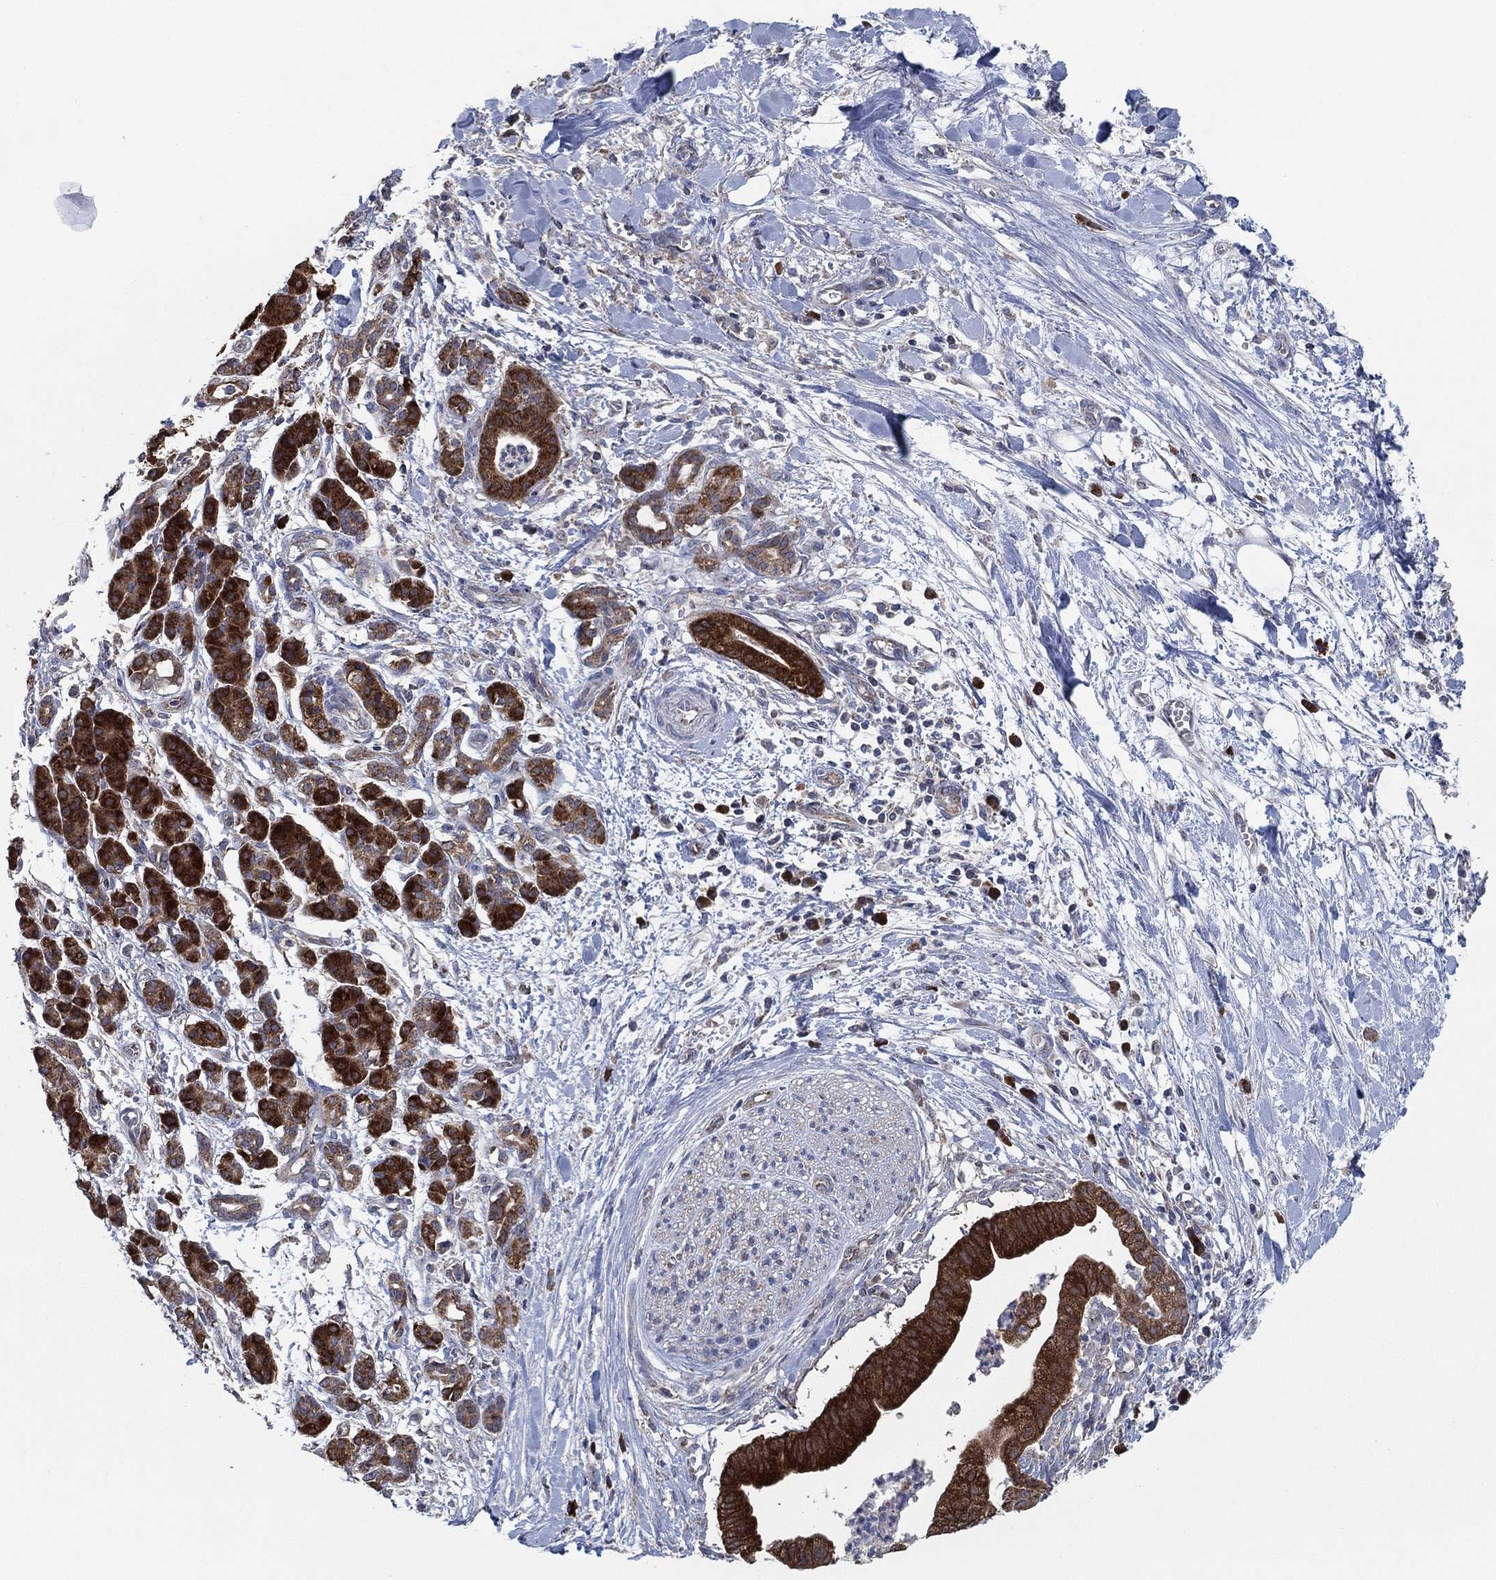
{"staining": {"intensity": "strong", "quantity": ">75%", "location": "cytoplasmic/membranous"}, "tissue": "pancreatic cancer", "cell_type": "Tumor cells", "image_type": "cancer", "snomed": [{"axis": "morphology", "description": "Normal tissue, NOS"}, {"axis": "morphology", "description": "Adenocarcinoma, NOS"}, {"axis": "topography", "description": "Lymph node"}, {"axis": "topography", "description": "Pancreas"}], "caption": "Adenocarcinoma (pancreatic) stained with a protein marker exhibits strong staining in tumor cells.", "gene": "HID1", "patient": {"sex": "female", "age": 58}}